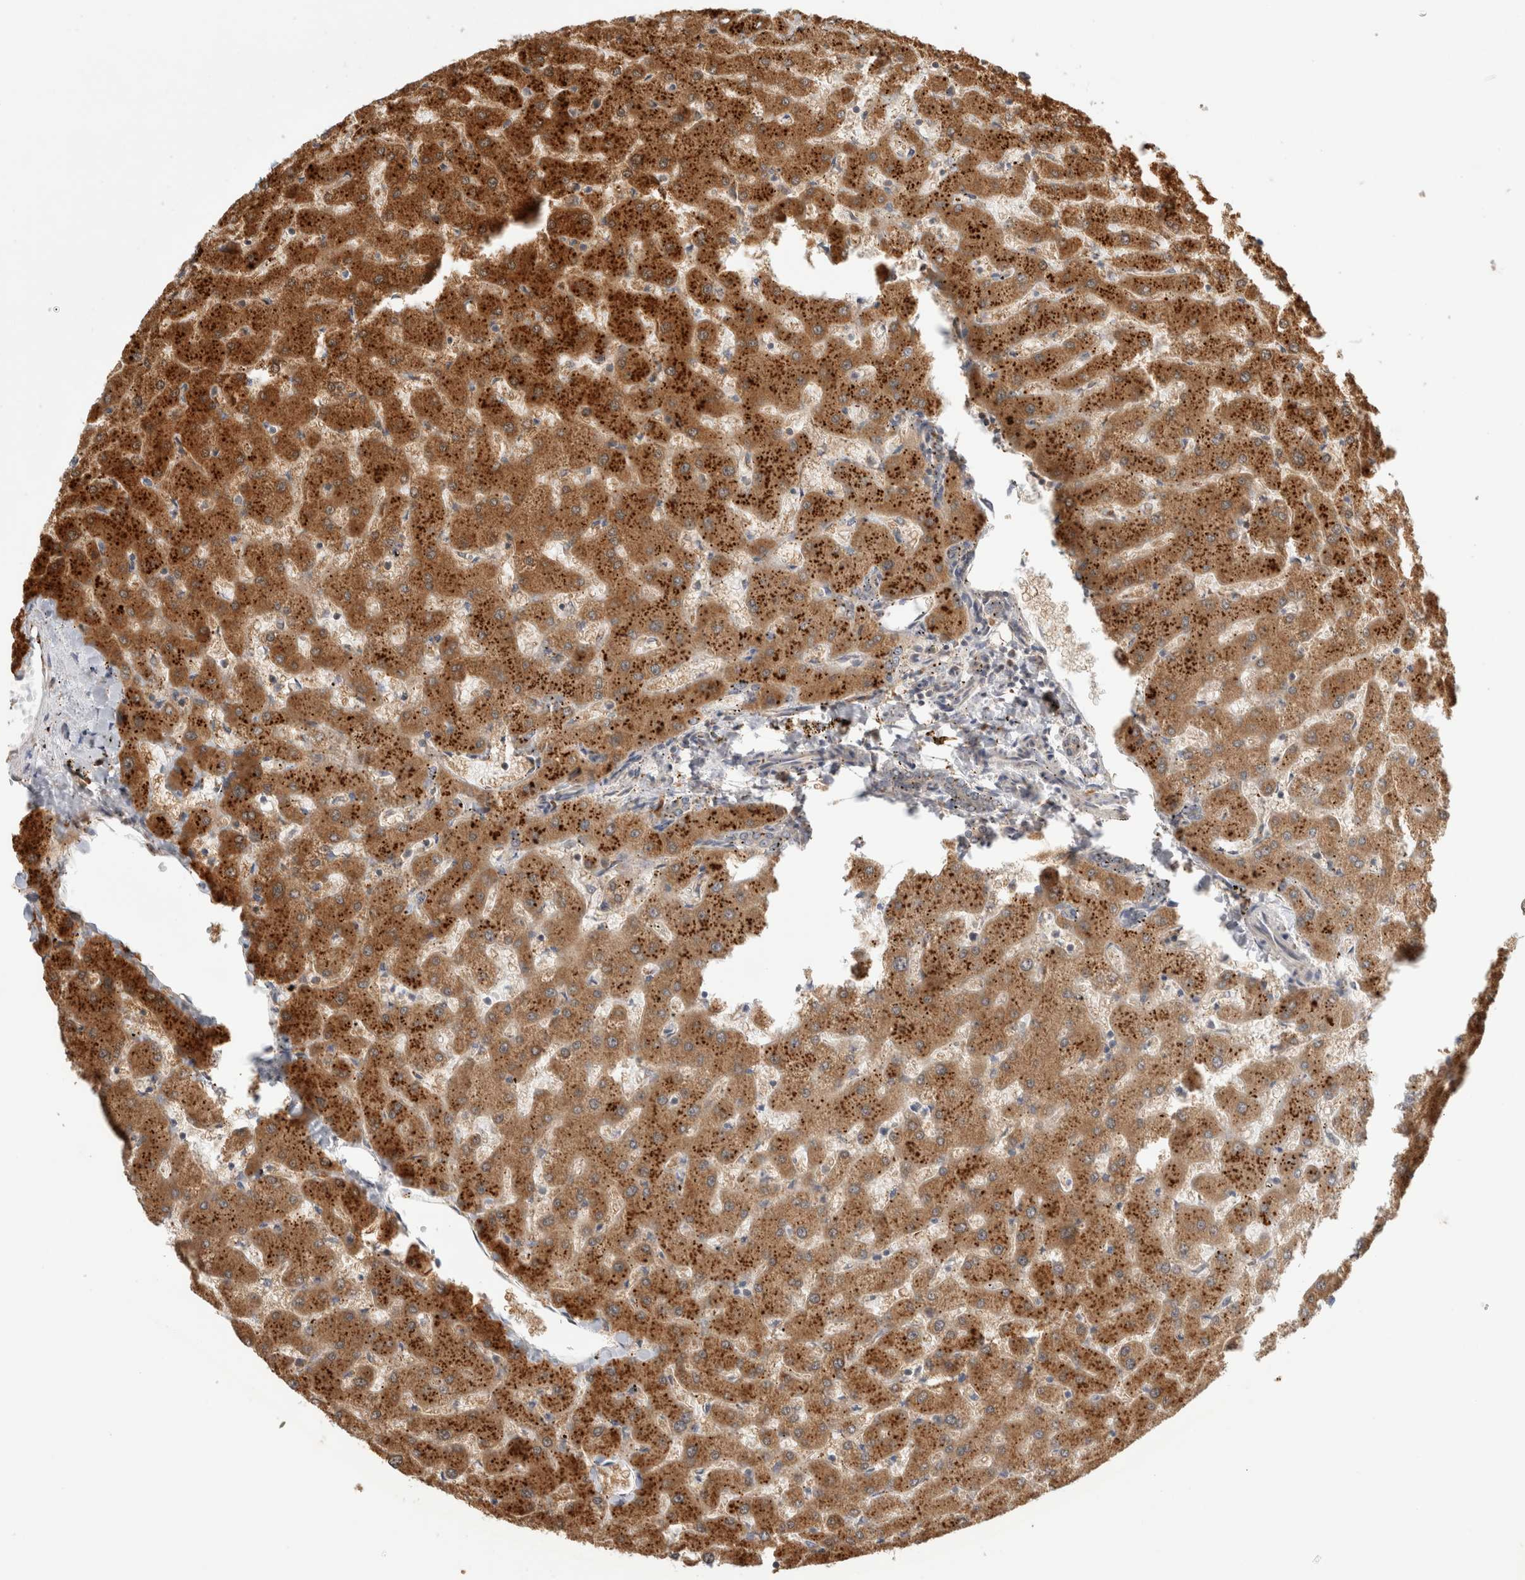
{"staining": {"intensity": "negative", "quantity": "none", "location": "none"}, "tissue": "liver", "cell_type": "Cholangiocytes", "image_type": "normal", "snomed": [{"axis": "morphology", "description": "Normal tissue, NOS"}, {"axis": "topography", "description": "Liver"}], "caption": "IHC photomicrograph of benign liver: human liver stained with DAB demonstrates no significant protein staining in cholangiocytes. (DAB immunohistochemistry visualized using brightfield microscopy, high magnification).", "gene": "ACTL9", "patient": {"sex": "female", "age": 63}}